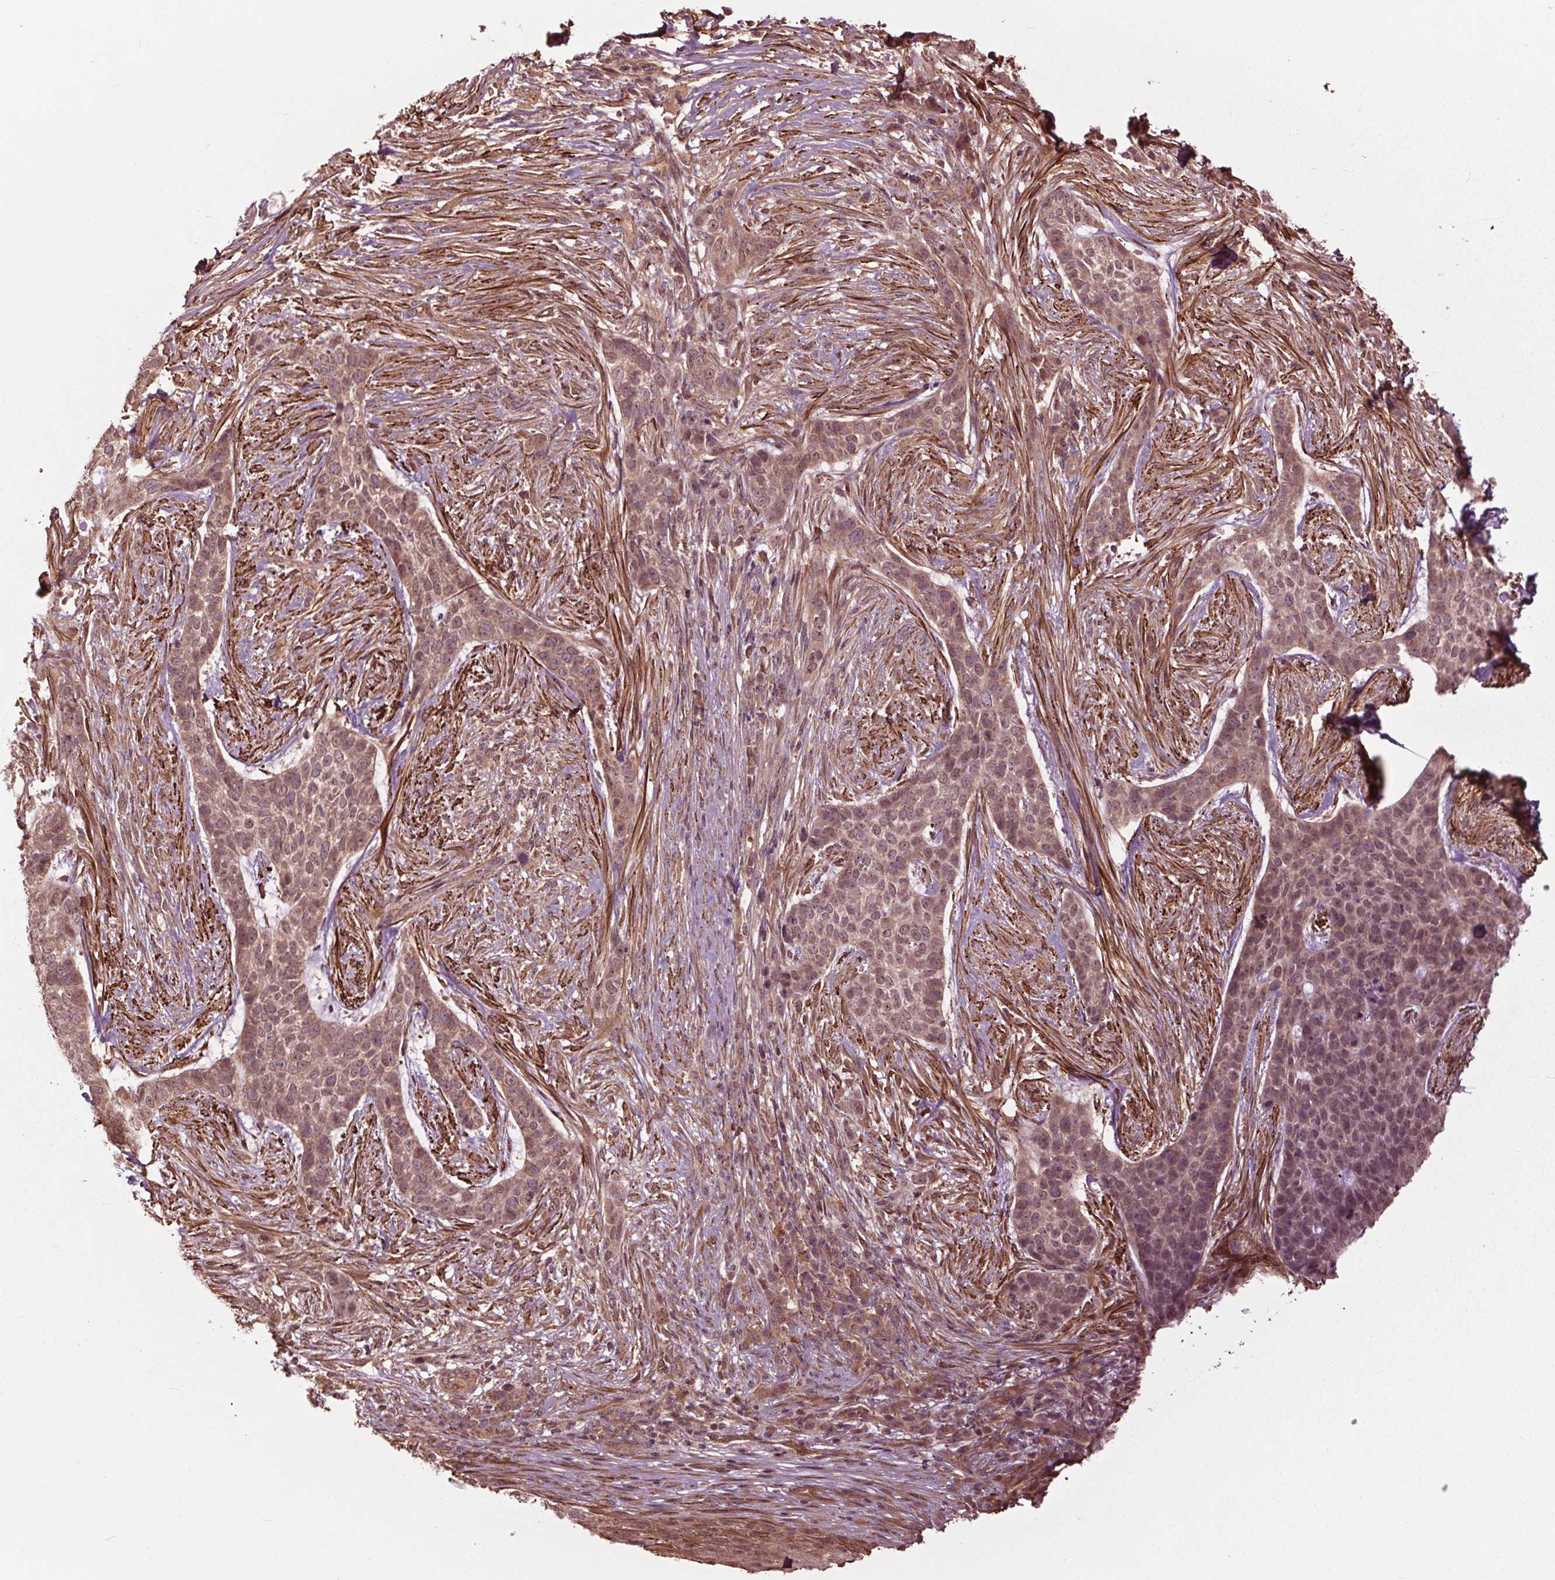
{"staining": {"intensity": "moderate", "quantity": ">75%", "location": "nuclear"}, "tissue": "skin cancer", "cell_type": "Tumor cells", "image_type": "cancer", "snomed": [{"axis": "morphology", "description": "Basal cell carcinoma"}, {"axis": "topography", "description": "Skin"}], "caption": "A brown stain shows moderate nuclear staining of a protein in human skin basal cell carcinoma tumor cells.", "gene": "CEP95", "patient": {"sex": "female", "age": 69}}